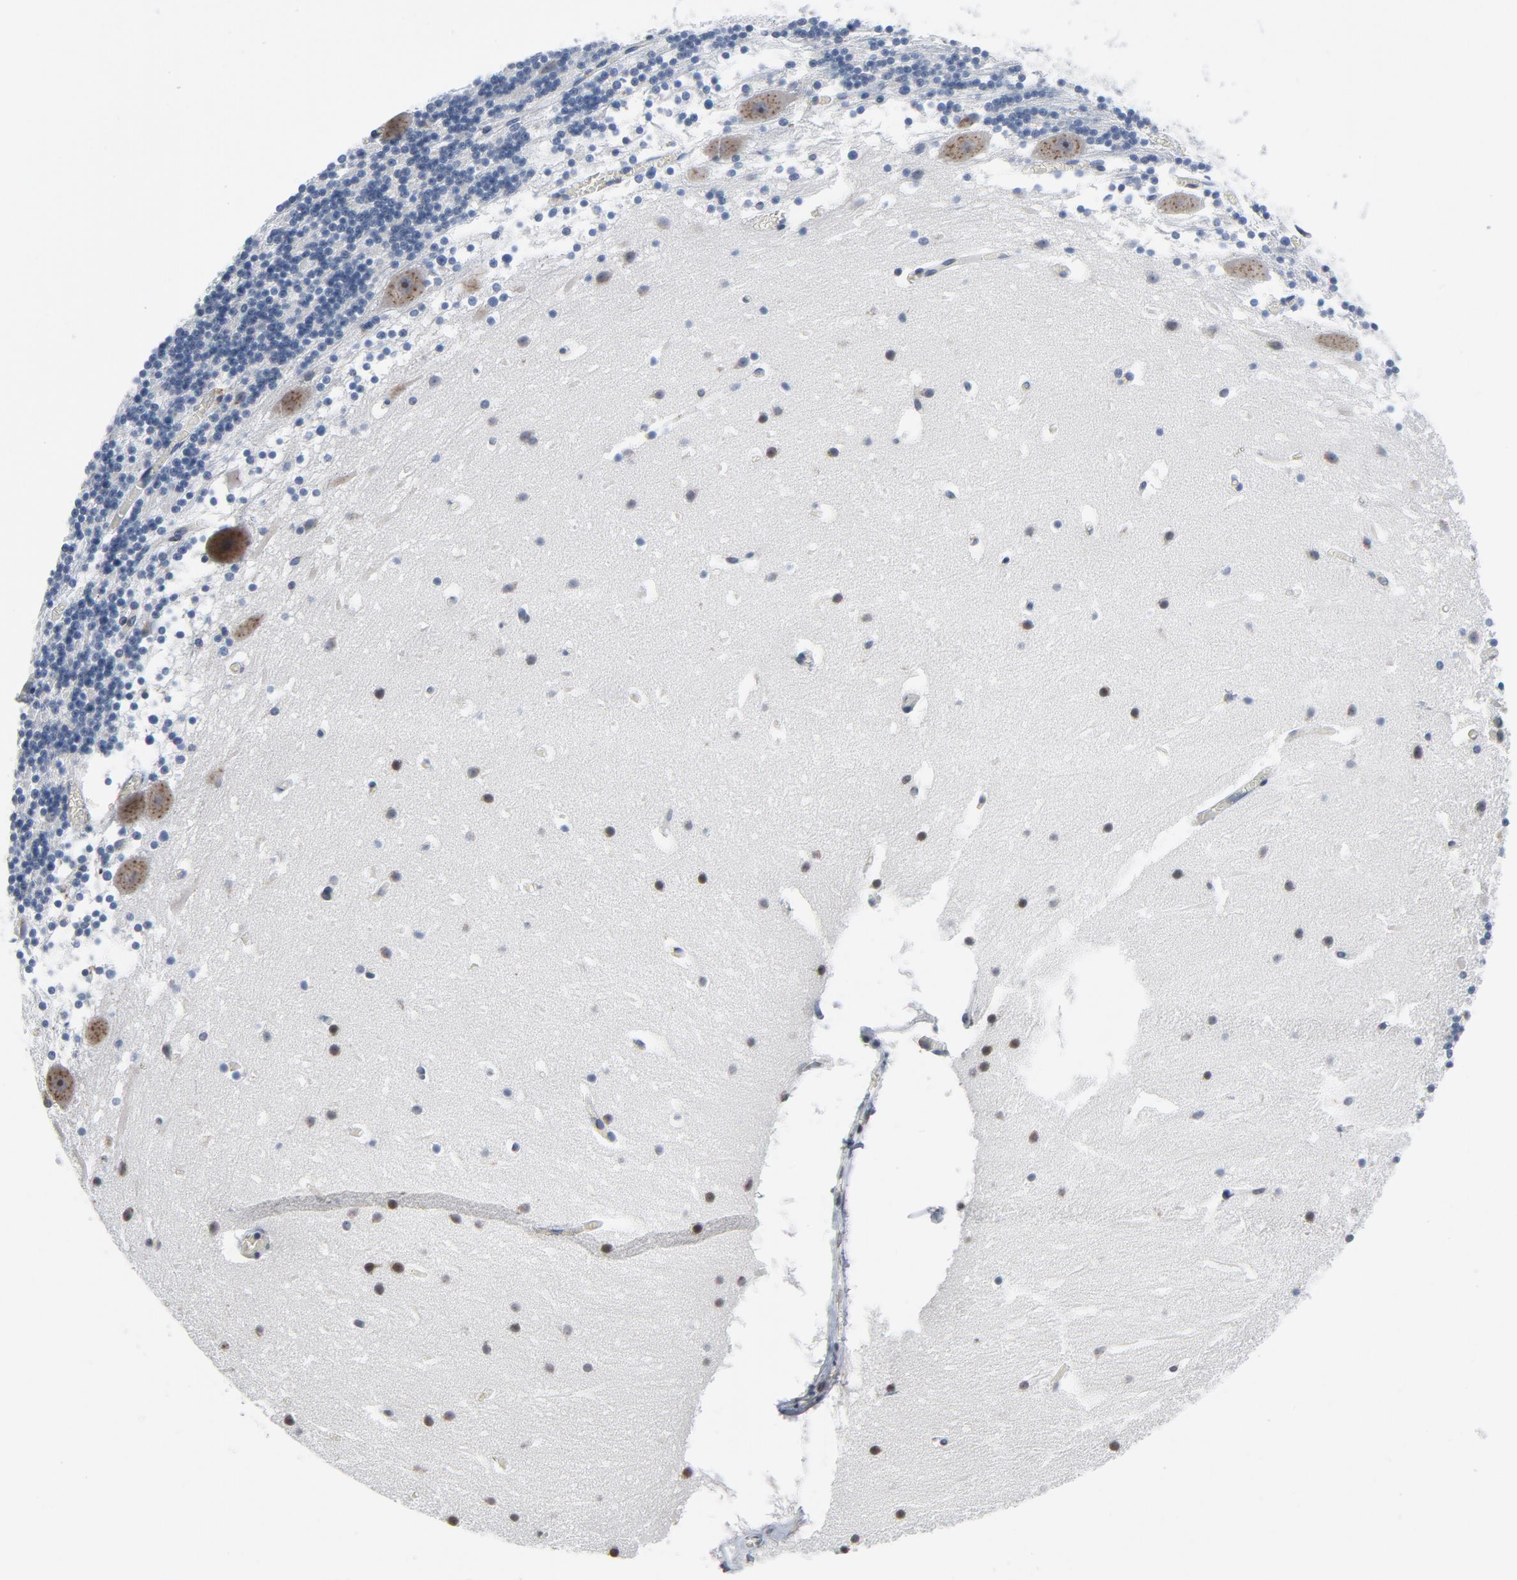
{"staining": {"intensity": "negative", "quantity": "none", "location": "none"}, "tissue": "cerebellum", "cell_type": "Cells in granular layer", "image_type": "normal", "snomed": [{"axis": "morphology", "description": "Normal tissue, NOS"}, {"axis": "topography", "description": "Cerebellum"}], "caption": "DAB immunohistochemical staining of unremarkable human cerebellum exhibits no significant positivity in cells in granular layer. The staining is performed using DAB (3,3'-diaminobenzidine) brown chromogen with nuclei counter-stained in using hematoxylin.", "gene": "YIPF6", "patient": {"sex": "male", "age": 45}}